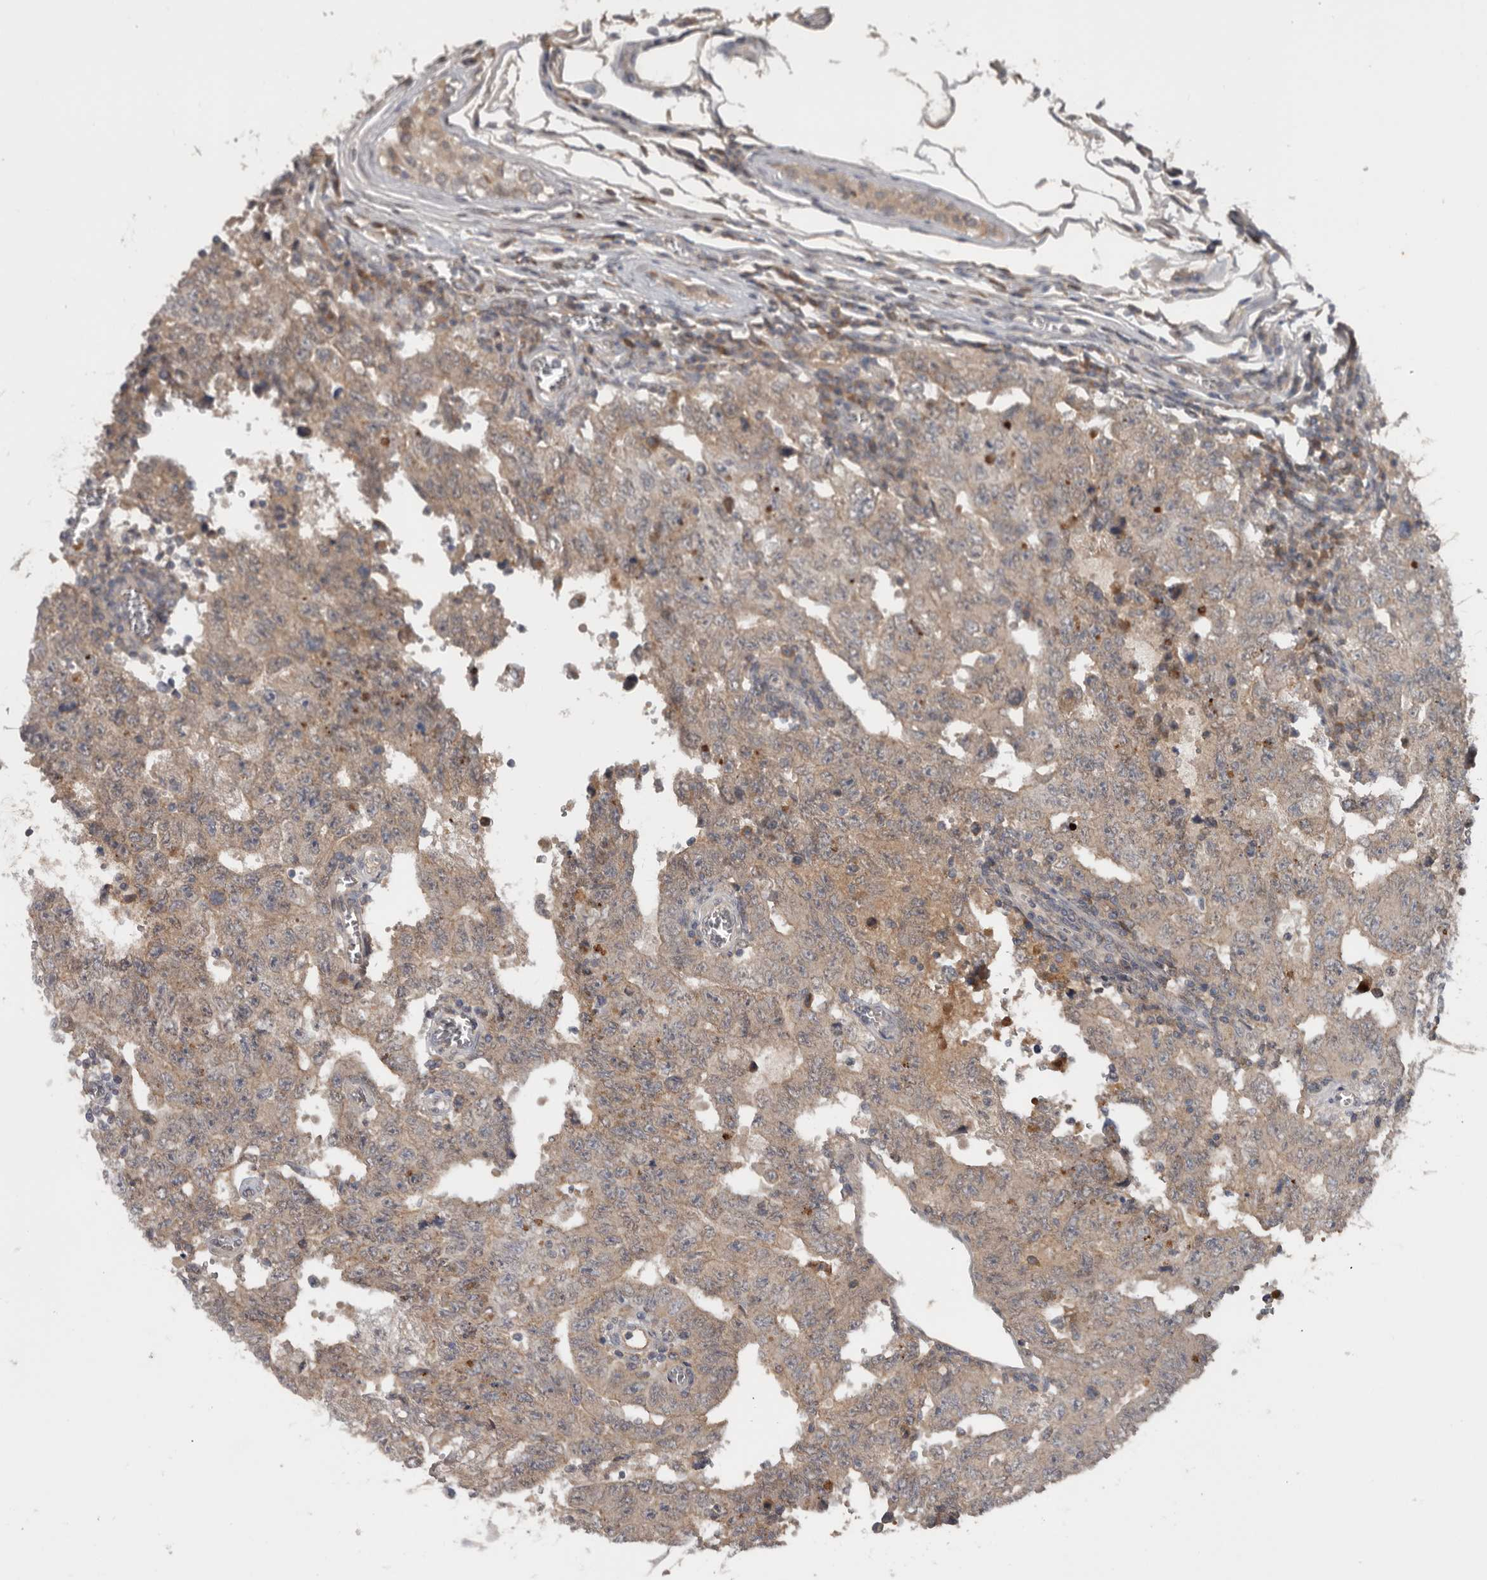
{"staining": {"intensity": "weak", "quantity": ">75%", "location": "cytoplasmic/membranous"}, "tissue": "testis cancer", "cell_type": "Tumor cells", "image_type": "cancer", "snomed": [{"axis": "morphology", "description": "Carcinoma, Embryonal, NOS"}, {"axis": "topography", "description": "Testis"}], "caption": "Tumor cells demonstrate weak cytoplasmic/membranous expression in about >75% of cells in testis embryonal carcinoma. (IHC, brightfield microscopy, high magnification).", "gene": "NMUR1", "patient": {"sex": "male", "age": 26}}